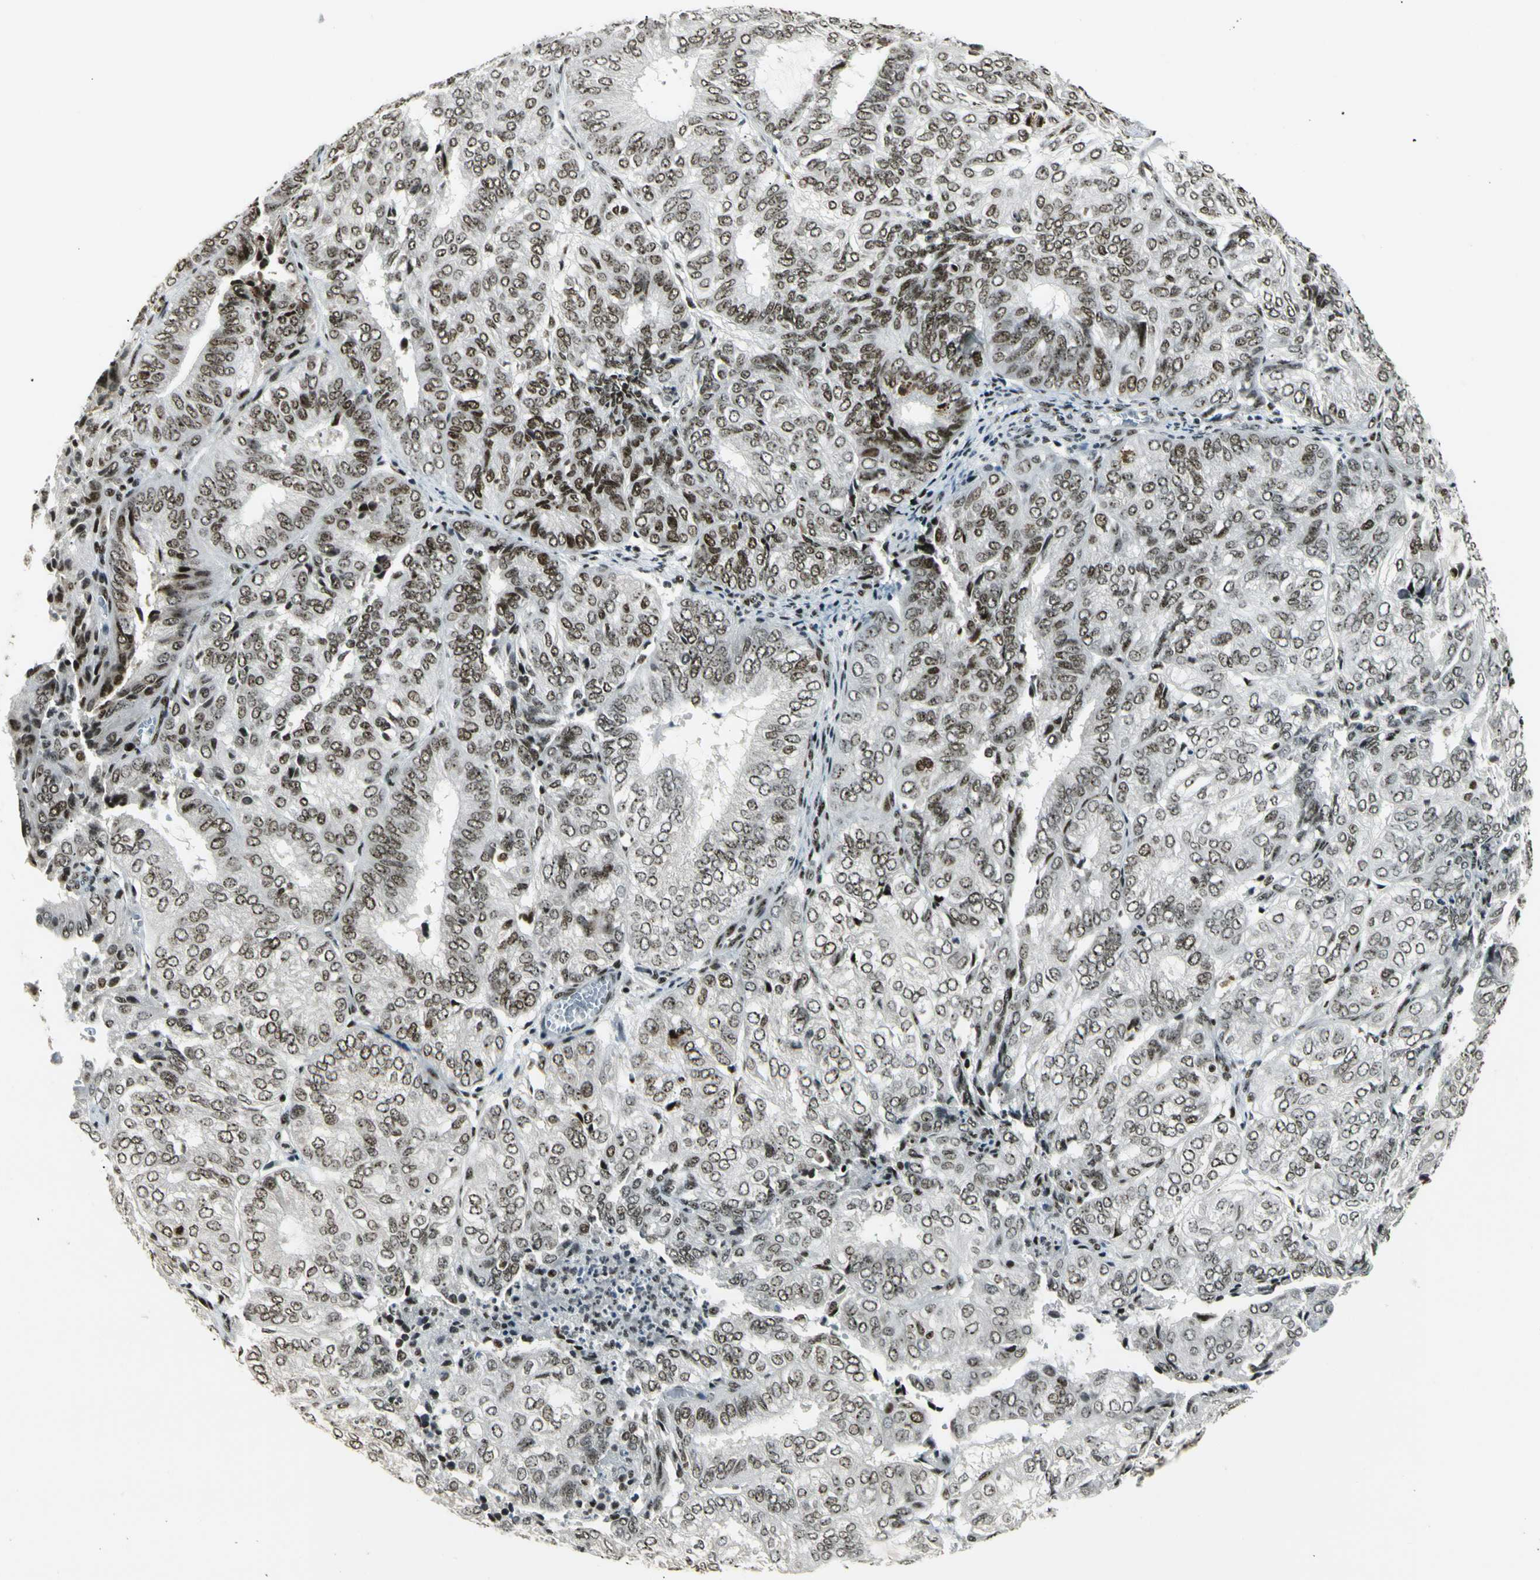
{"staining": {"intensity": "strong", "quantity": "25%-75%", "location": "nuclear"}, "tissue": "endometrial cancer", "cell_type": "Tumor cells", "image_type": "cancer", "snomed": [{"axis": "morphology", "description": "Adenocarcinoma, NOS"}, {"axis": "topography", "description": "Uterus"}], "caption": "Strong nuclear positivity for a protein is present in approximately 25%-75% of tumor cells of endometrial cancer using immunohistochemistry (IHC).", "gene": "UBTF", "patient": {"sex": "female", "age": 60}}